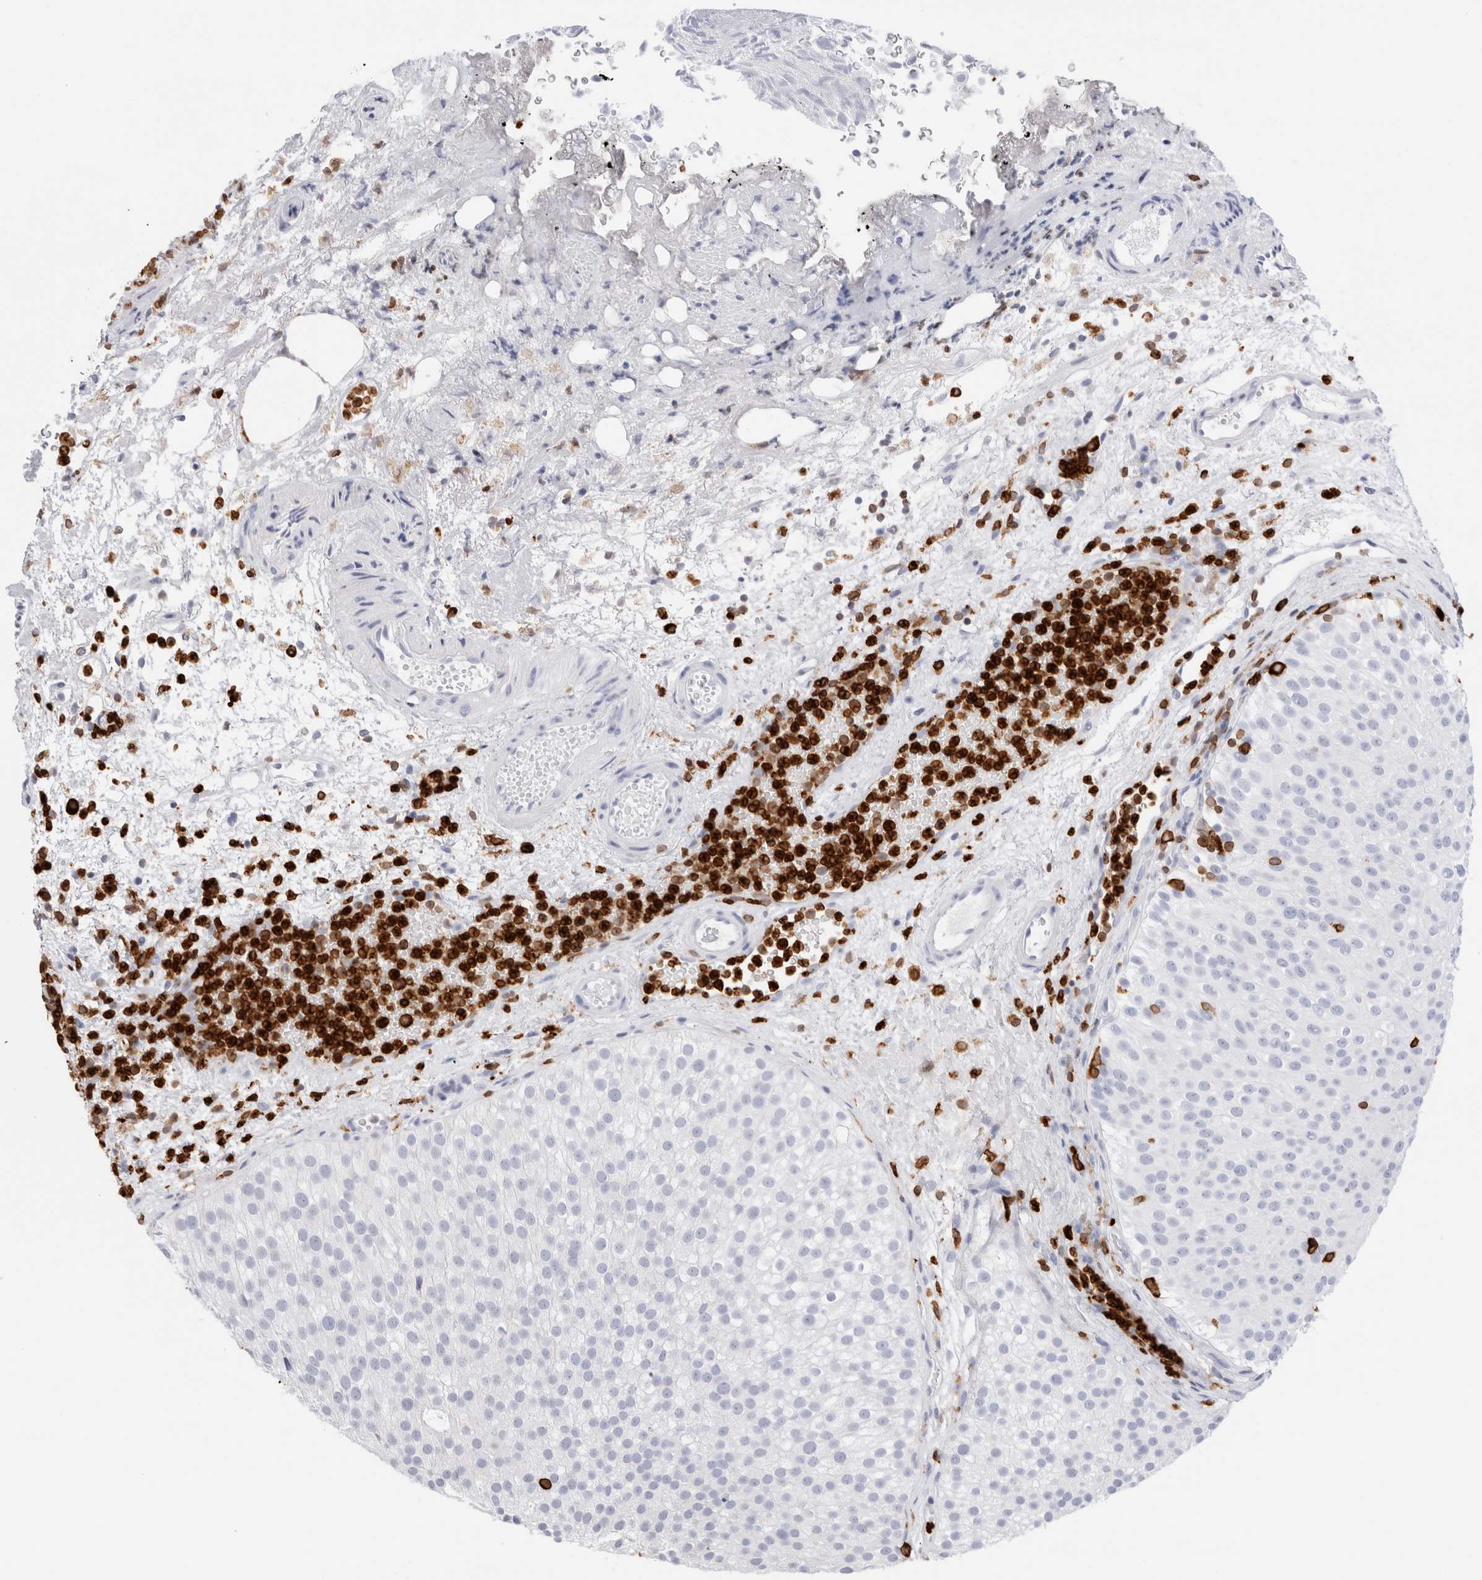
{"staining": {"intensity": "negative", "quantity": "none", "location": "none"}, "tissue": "urothelial cancer", "cell_type": "Tumor cells", "image_type": "cancer", "snomed": [{"axis": "morphology", "description": "Urothelial carcinoma, Low grade"}, {"axis": "topography", "description": "Urinary bladder"}], "caption": "Immunohistochemistry photomicrograph of neoplastic tissue: human low-grade urothelial carcinoma stained with DAB (3,3'-diaminobenzidine) exhibits no significant protein expression in tumor cells.", "gene": "ALOX5AP", "patient": {"sex": "male", "age": 78}}